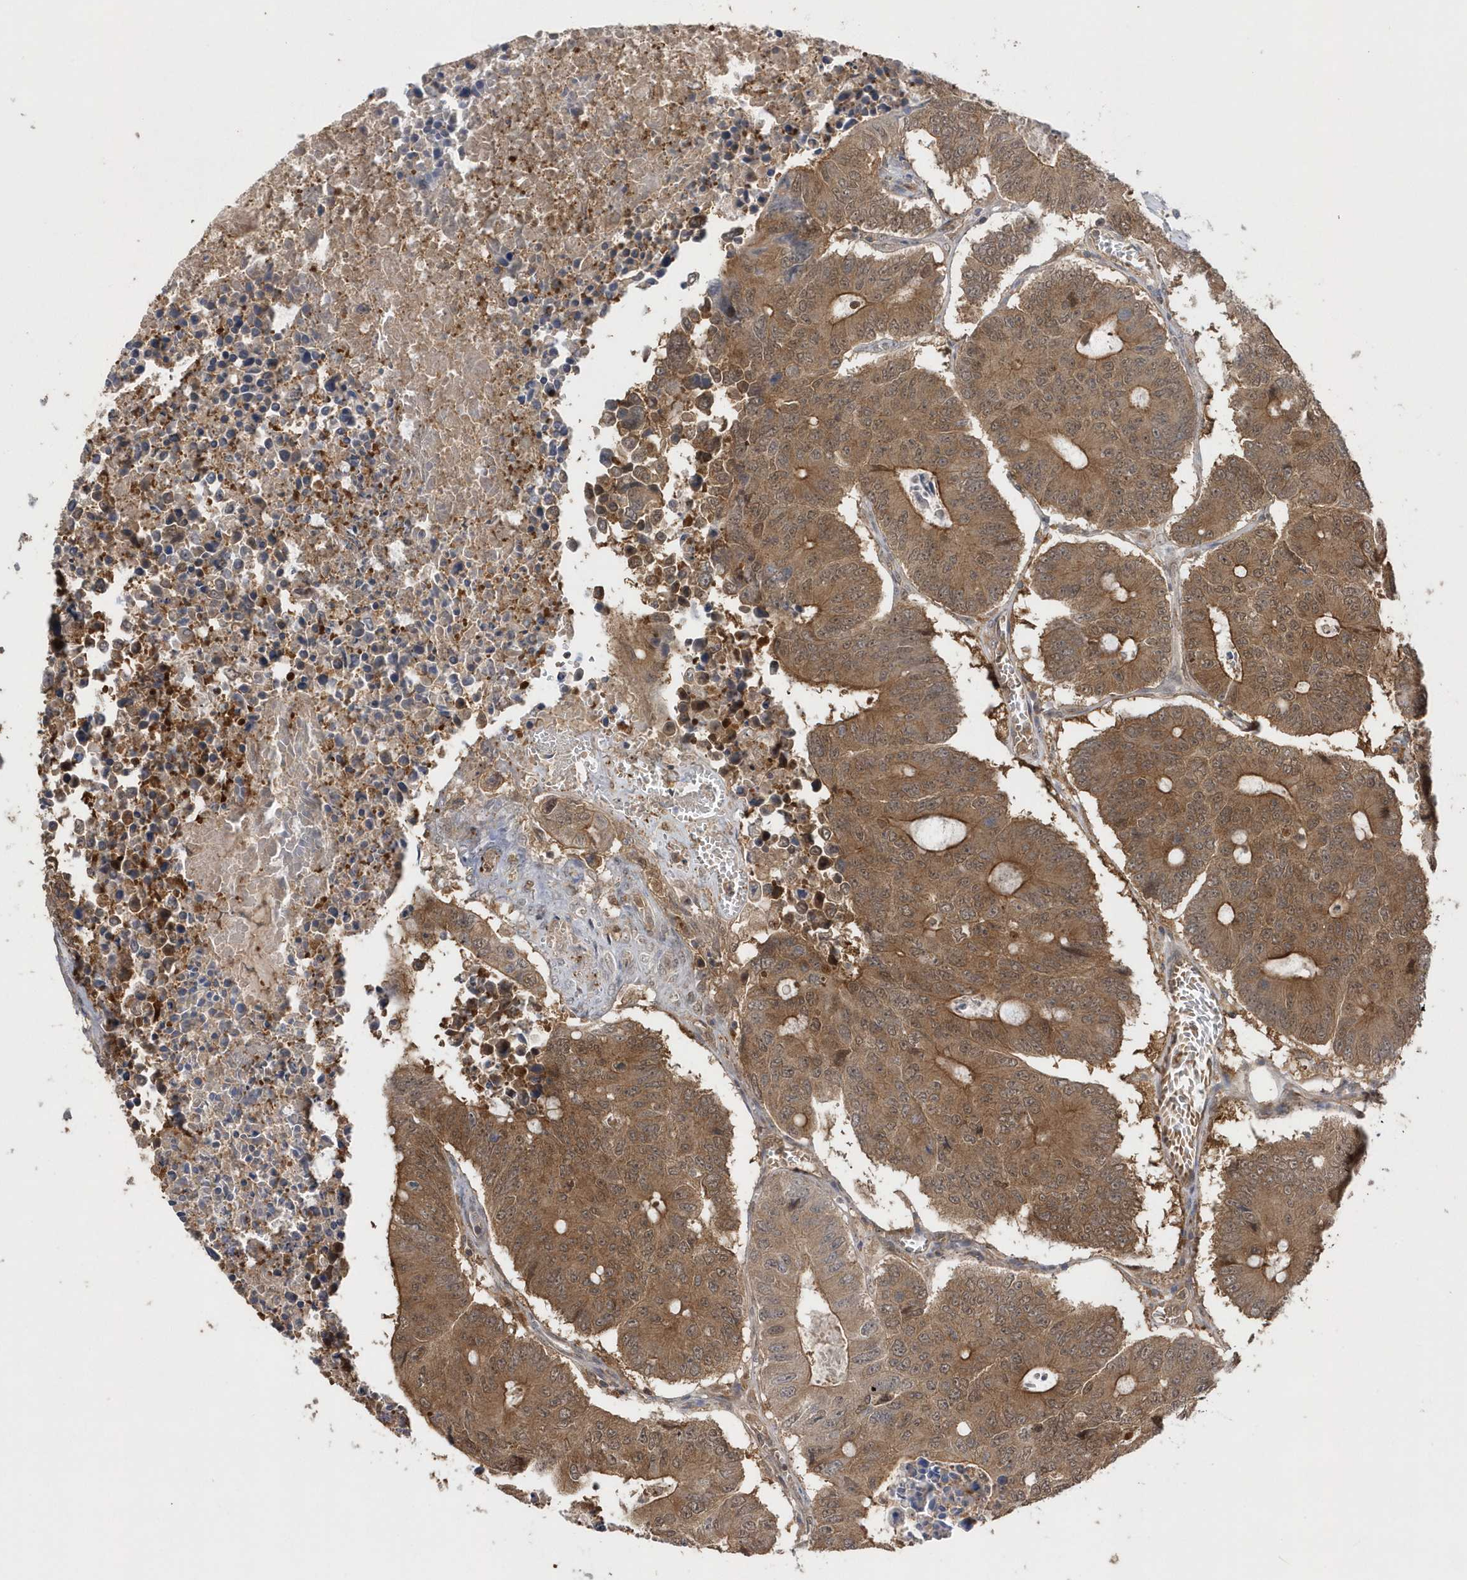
{"staining": {"intensity": "moderate", "quantity": ">75%", "location": "cytoplasmic/membranous,nuclear"}, "tissue": "colorectal cancer", "cell_type": "Tumor cells", "image_type": "cancer", "snomed": [{"axis": "morphology", "description": "Adenocarcinoma, NOS"}, {"axis": "topography", "description": "Colon"}], "caption": "This micrograph displays IHC staining of colorectal cancer, with medium moderate cytoplasmic/membranous and nuclear expression in about >75% of tumor cells.", "gene": "RPE", "patient": {"sex": "male", "age": 87}}